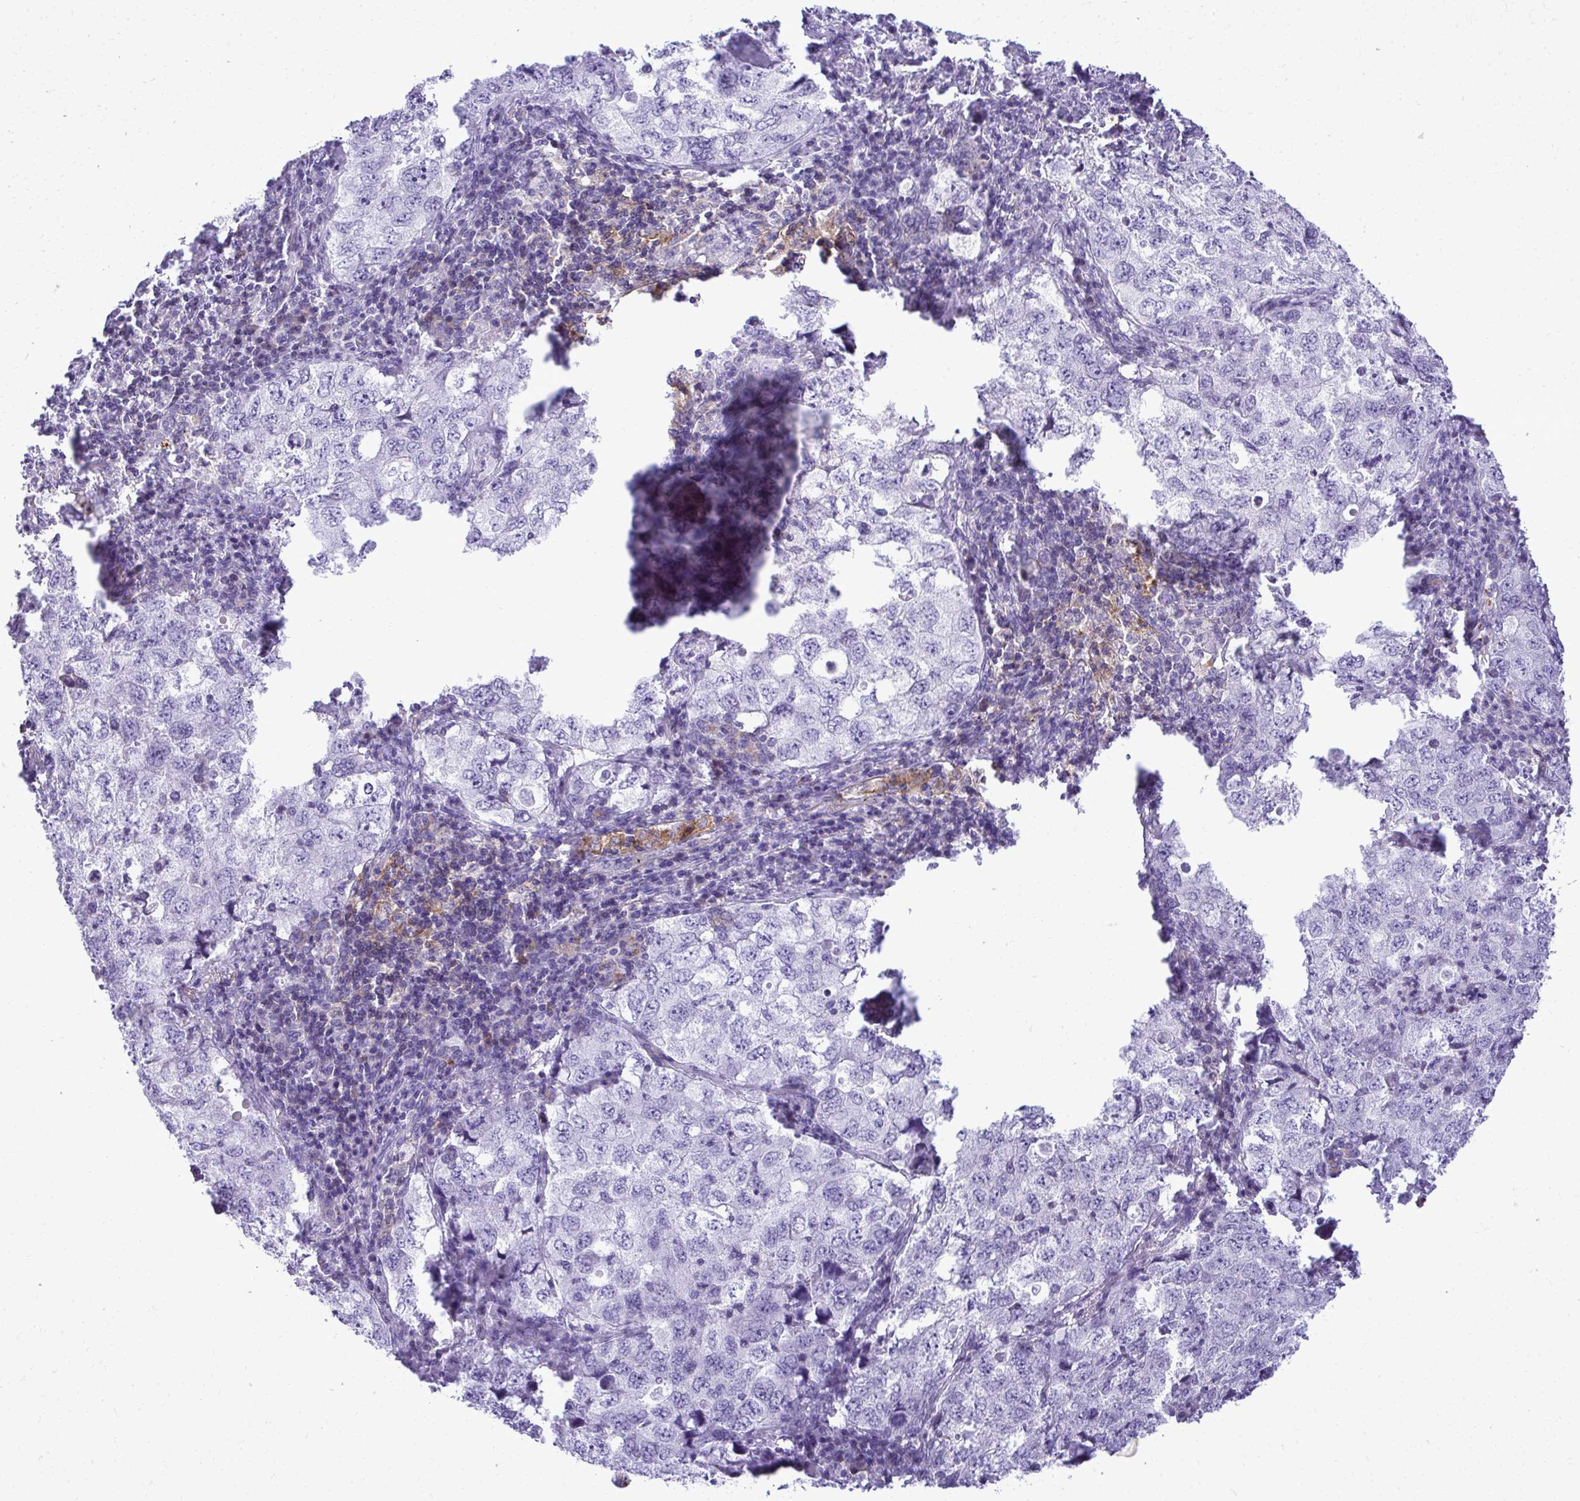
{"staining": {"intensity": "negative", "quantity": "none", "location": "none"}, "tissue": "lung cancer", "cell_type": "Tumor cells", "image_type": "cancer", "snomed": [{"axis": "morphology", "description": "Adenocarcinoma, NOS"}, {"axis": "topography", "description": "Lung"}], "caption": "IHC micrograph of human lung adenocarcinoma stained for a protein (brown), which shows no positivity in tumor cells.", "gene": "PITPNM3", "patient": {"sex": "female", "age": 57}}